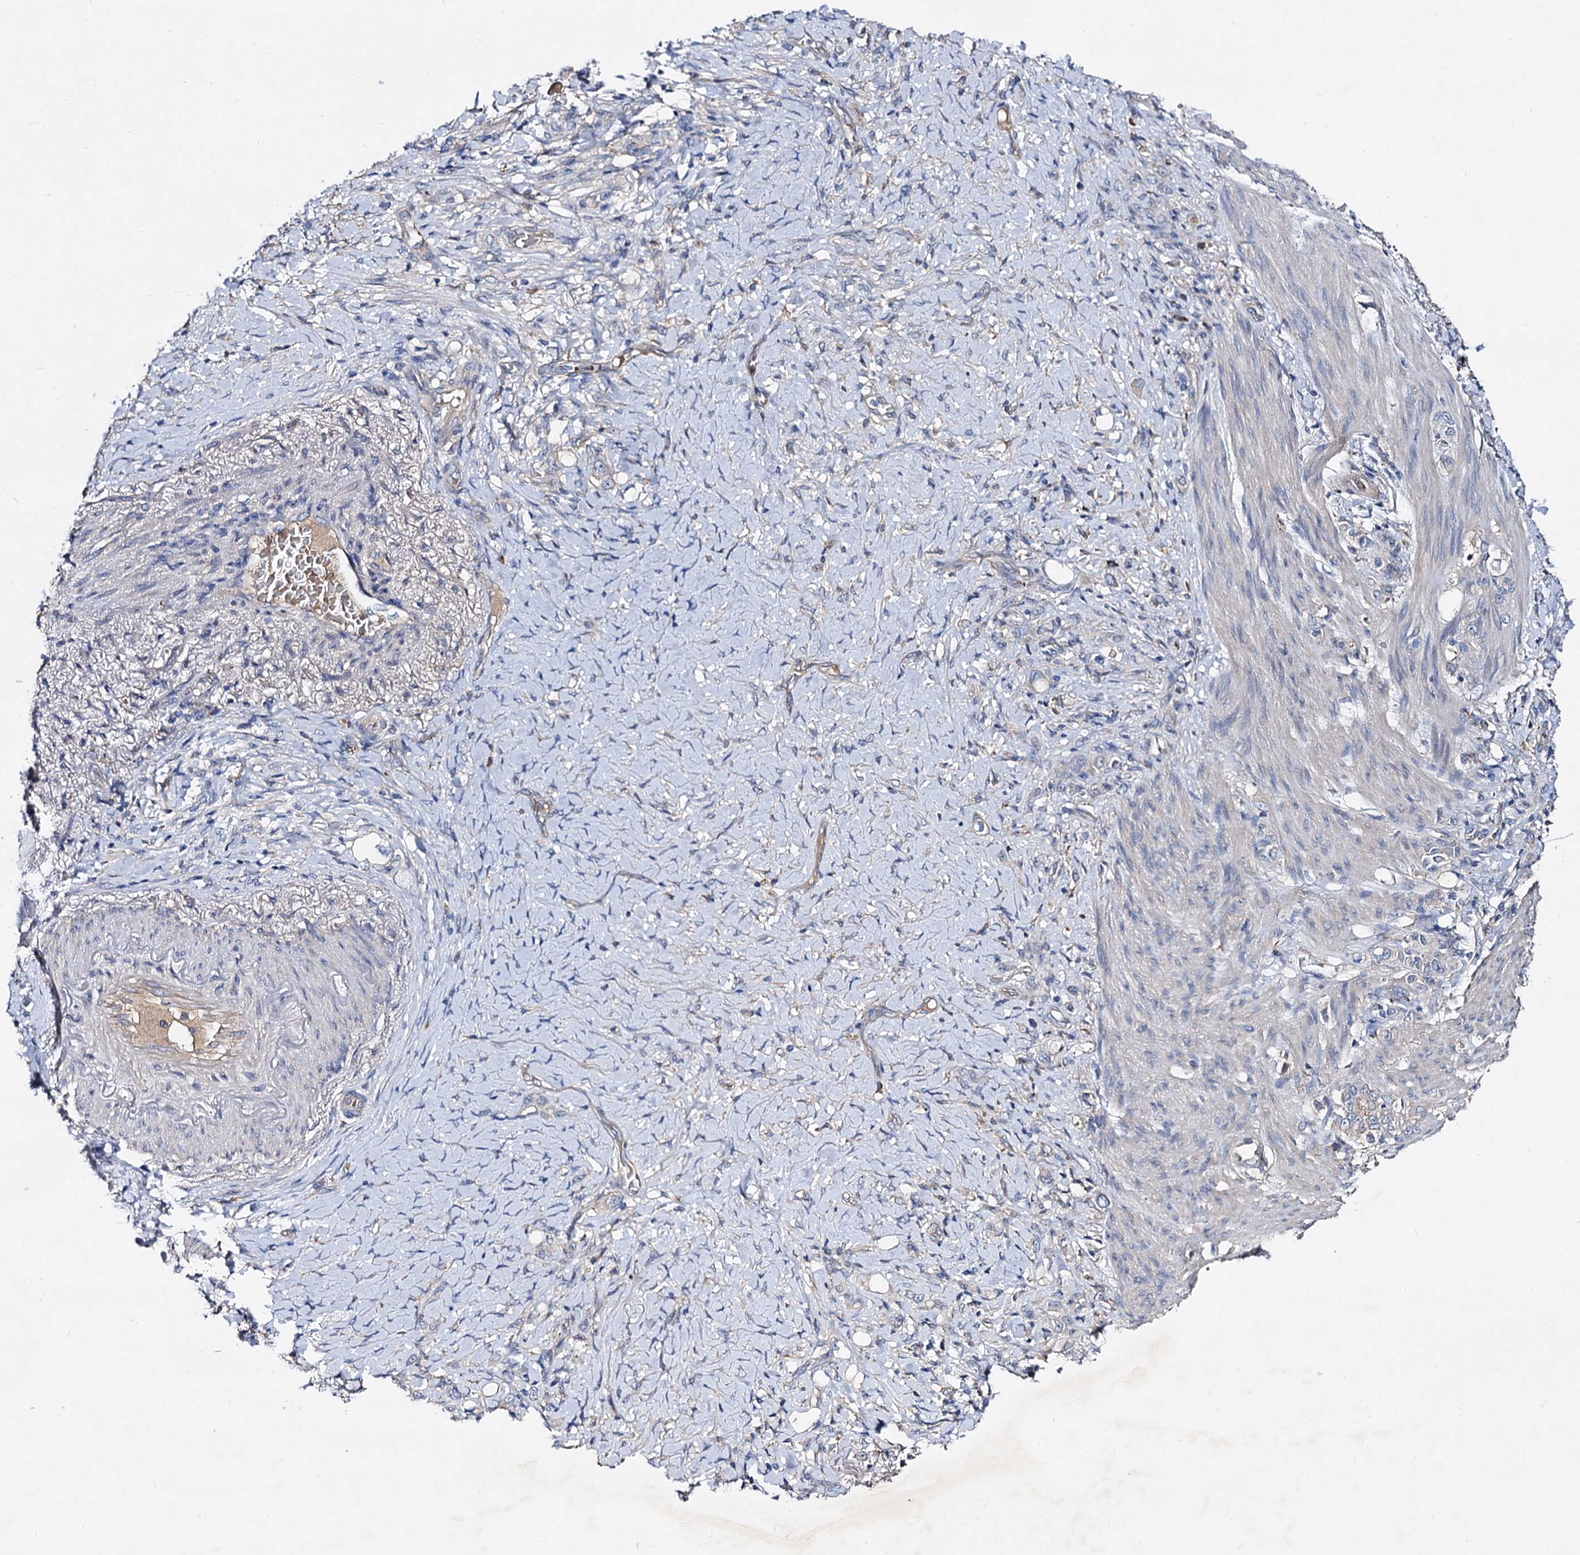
{"staining": {"intensity": "negative", "quantity": "none", "location": "none"}, "tissue": "stomach cancer", "cell_type": "Tumor cells", "image_type": "cancer", "snomed": [{"axis": "morphology", "description": "Adenocarcinoma, NOS"}, {"axis": "topography", "description": "Stomach"}], "caption": "Tumor cells show no significant protein expression in stomach cancer.", "gene": "HVCN1", "patient": {"sex": "female", "age": 79}}